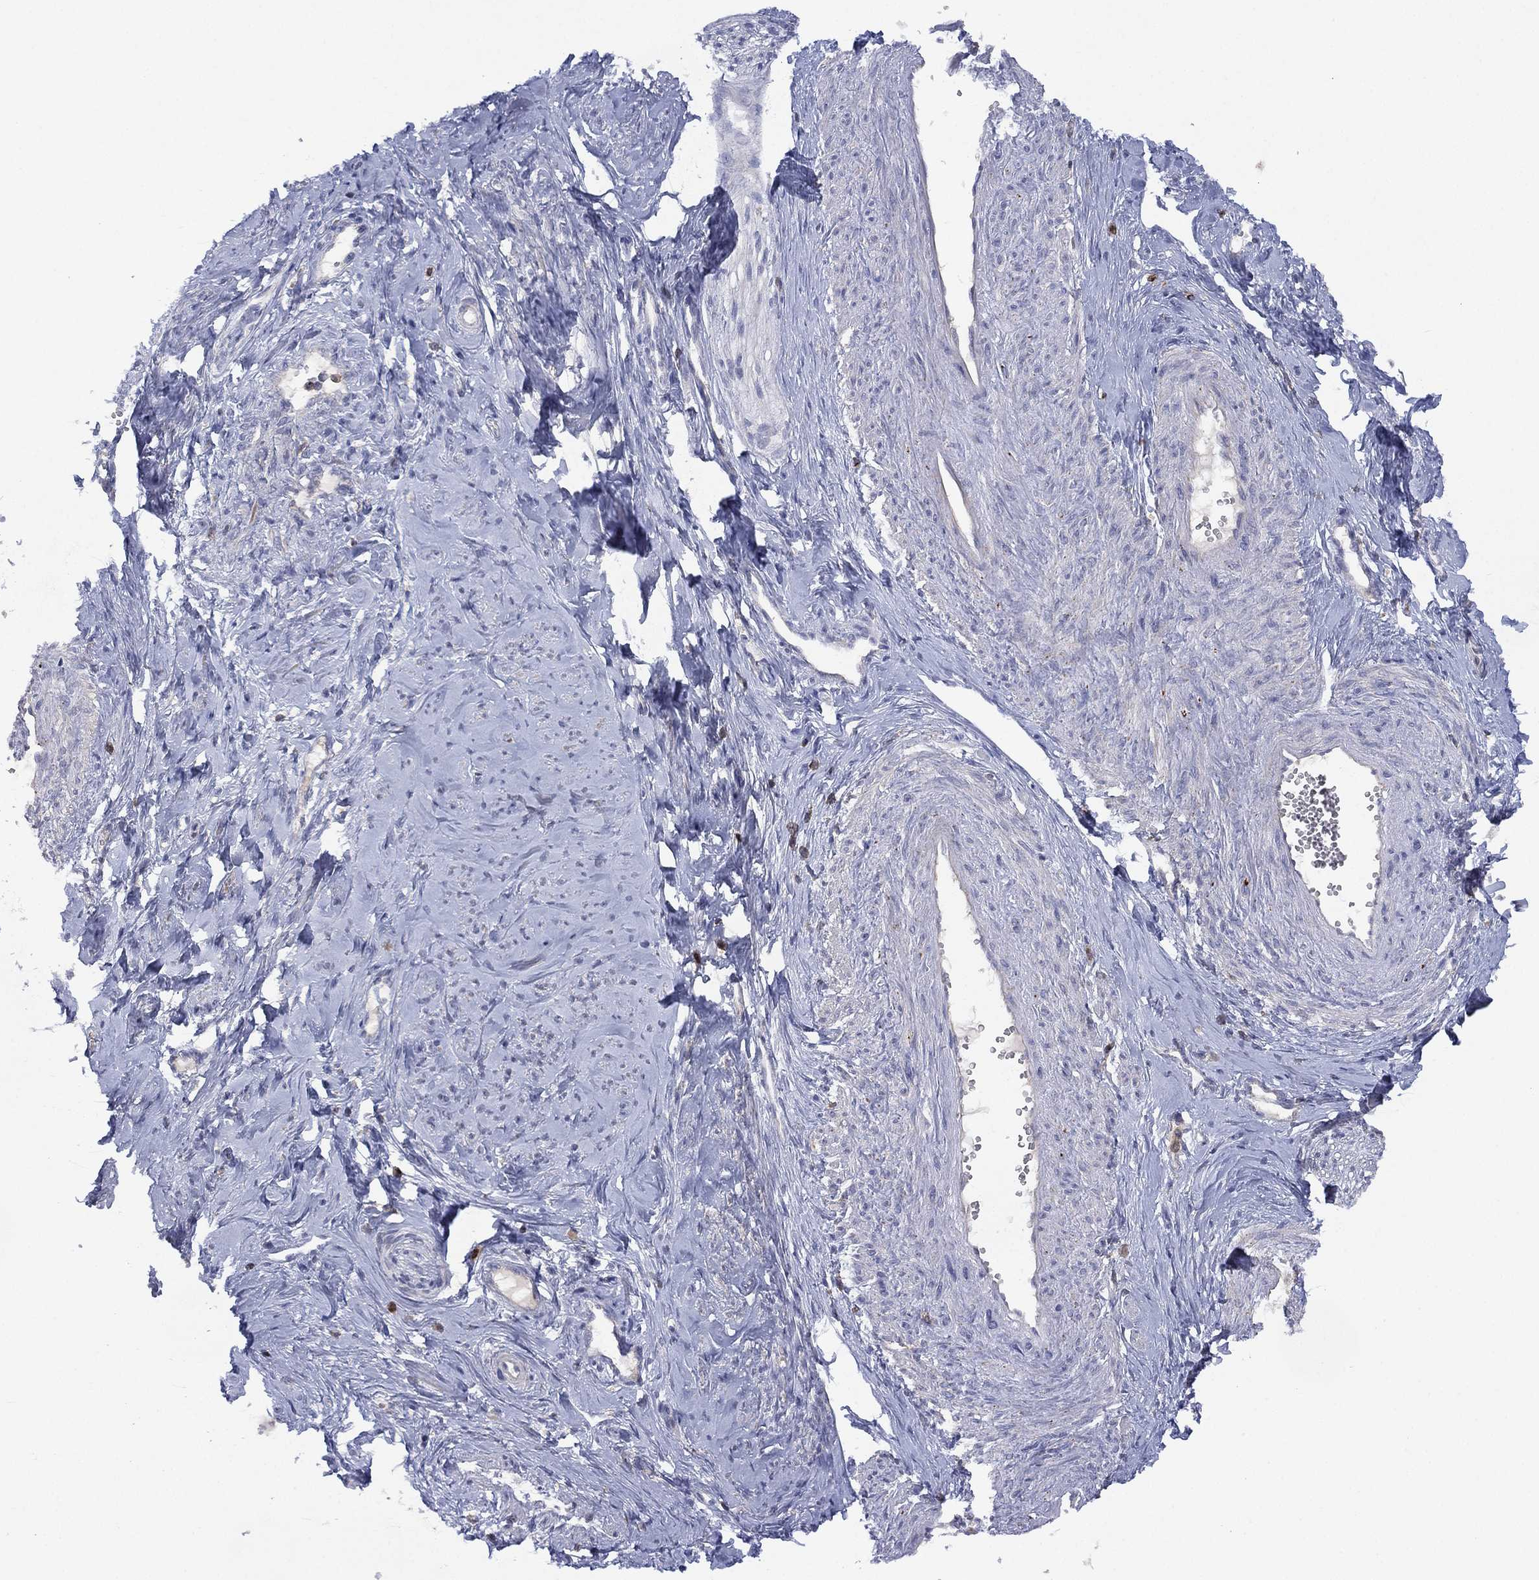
{"staining": {"intensity": "negative", "quantity": "none", "location": "none"}, "tissue": "smooth muscle", "cell_type": "Smooth muscle cells", "image_type": "normal", "snomed": [{"axis": "morphology", "description": "Normal tissue, NOS"}, {"axis": "topography", "description": "Smooth muscle"}], "caption": "IHC photomicrograph of benign smooth muscle: human smooth muscle stained with DAB (3,3'-diaminobenzidine) shows no significant protein expression in smooth muscle cells. The staining was performed using DAB (3,3'-diaminobenzidine) to visualize the protein expression in brown, while the nuclei were stained in blue with hematoxylin (Magnification: 20x).", "gene": "DOCK8", "patient": {"sex": "female", "age": 48}}